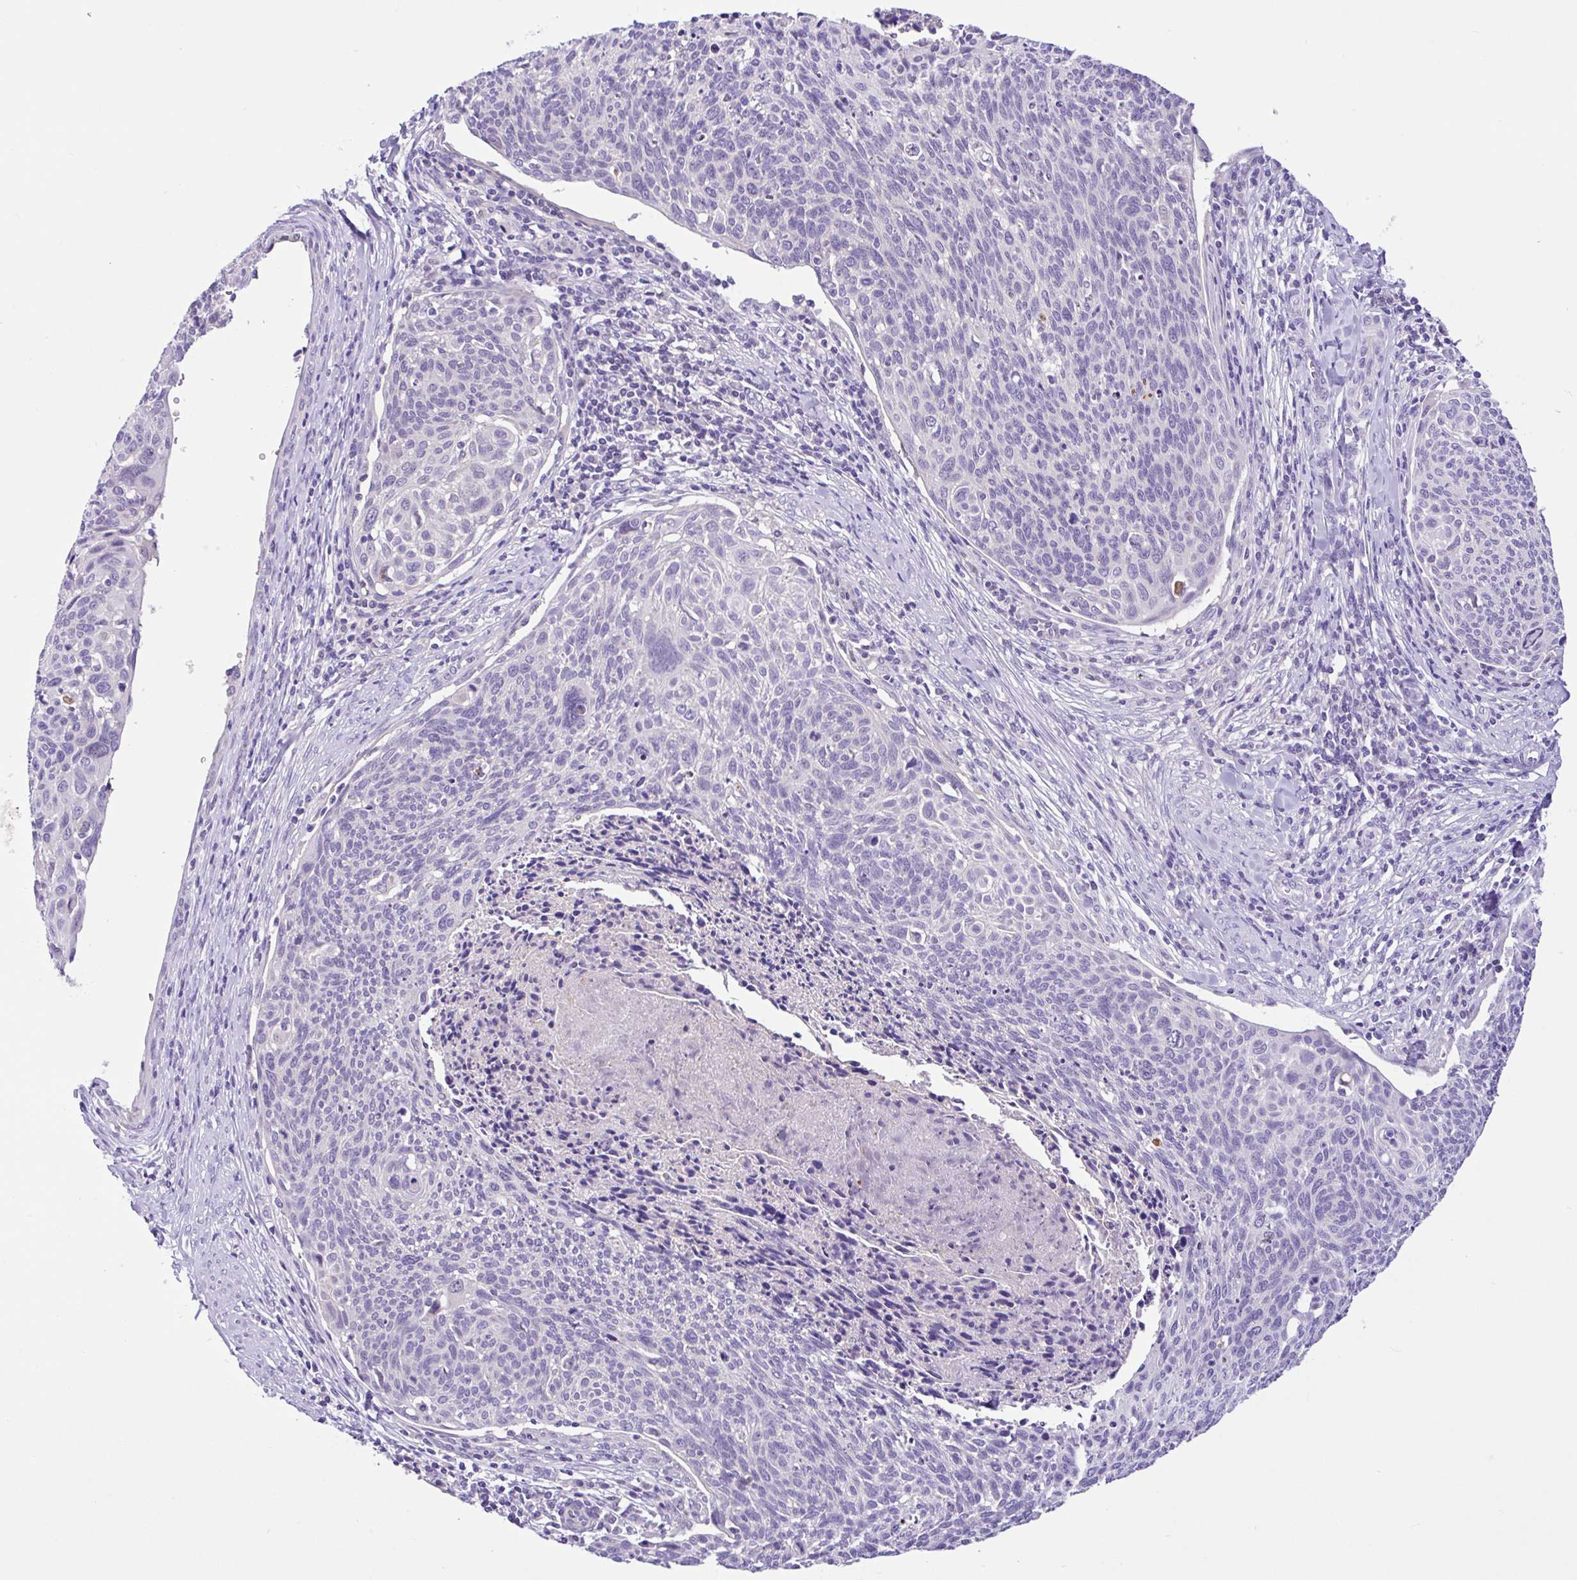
{"staining": {"intensity": "negative", "quantity": "none", "location": "none"}, "tissue": "cervical cancer", "cell_type": "Tumor cells", "image_type": "cancer", "snomed": [{"axis": "morphology", "description": "Squamous cell carcinoma, NOS"}, {"axis": "topography", "description": "Cervix"}], "caption": "The micrograph reveals no significant expression in tumor cells of cervical cancer (squamous cell carcinoma).", "gene": "ANO4", "patient": {"sex": "female", "age": 49}}